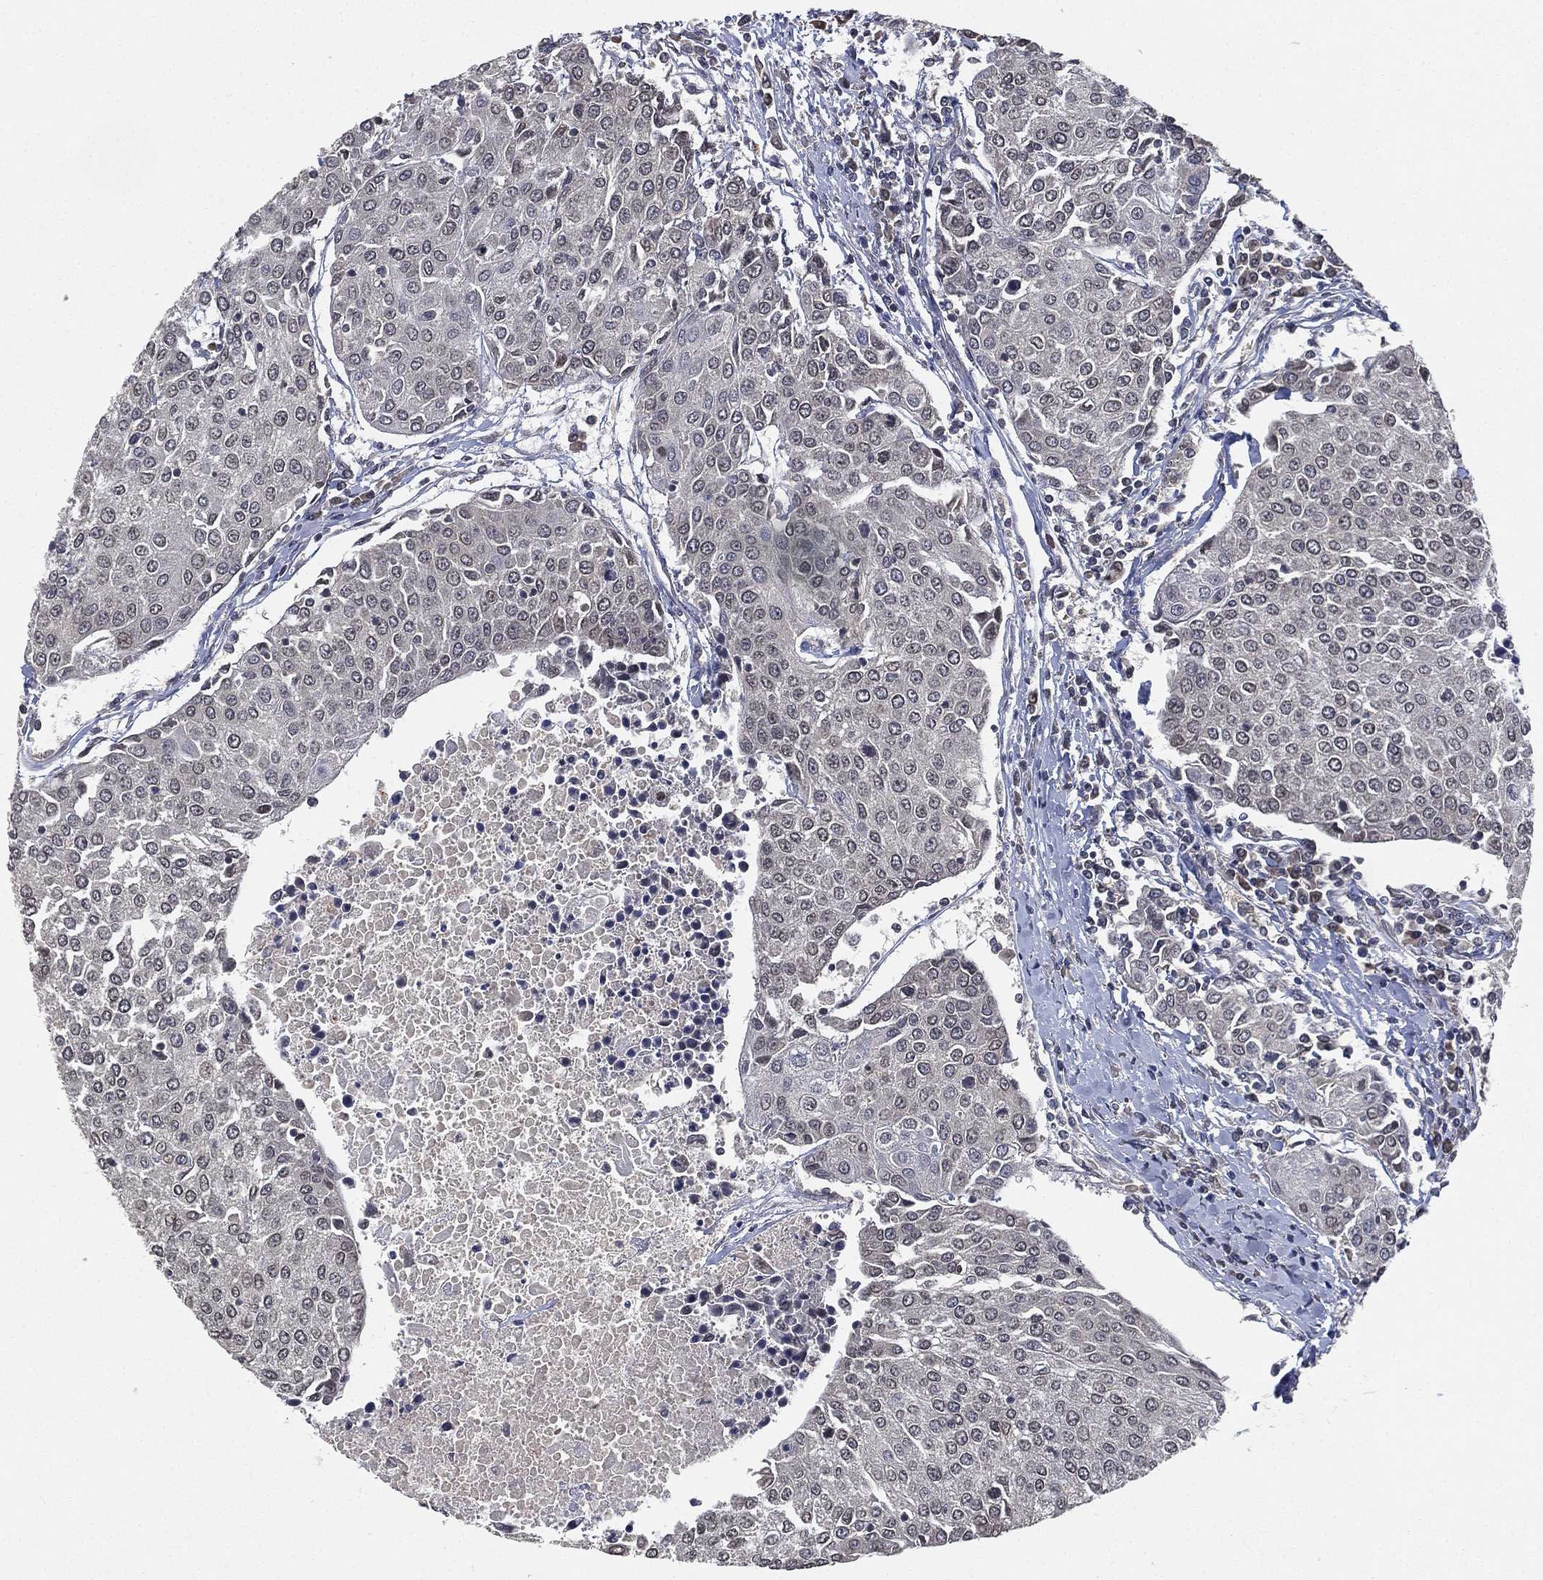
{"staining": {"intensity": "negative", "quantity": "none", "location": "none"}, "tissue": "urothelial cancer", "cell_type": "Tumor cells", "image_type": "cancer", "snomed": [{"axis": "morphology", "description": "Urothelial carcinoma, High grade"}, {"axis": "topography", "description": "Urinary bladder"}], "caption": "A high-resolution micrograph shows immunohistochemistry staining of high-grade urothelial carcinoma, which shows no significant expression in tumor cells. (DAB (3,3'-diaminobenzidine) IHC visualized using brightfield microscopy, high magnification).", "gene": "UBA5", "patient": {"sex": "female", "age": 85}}